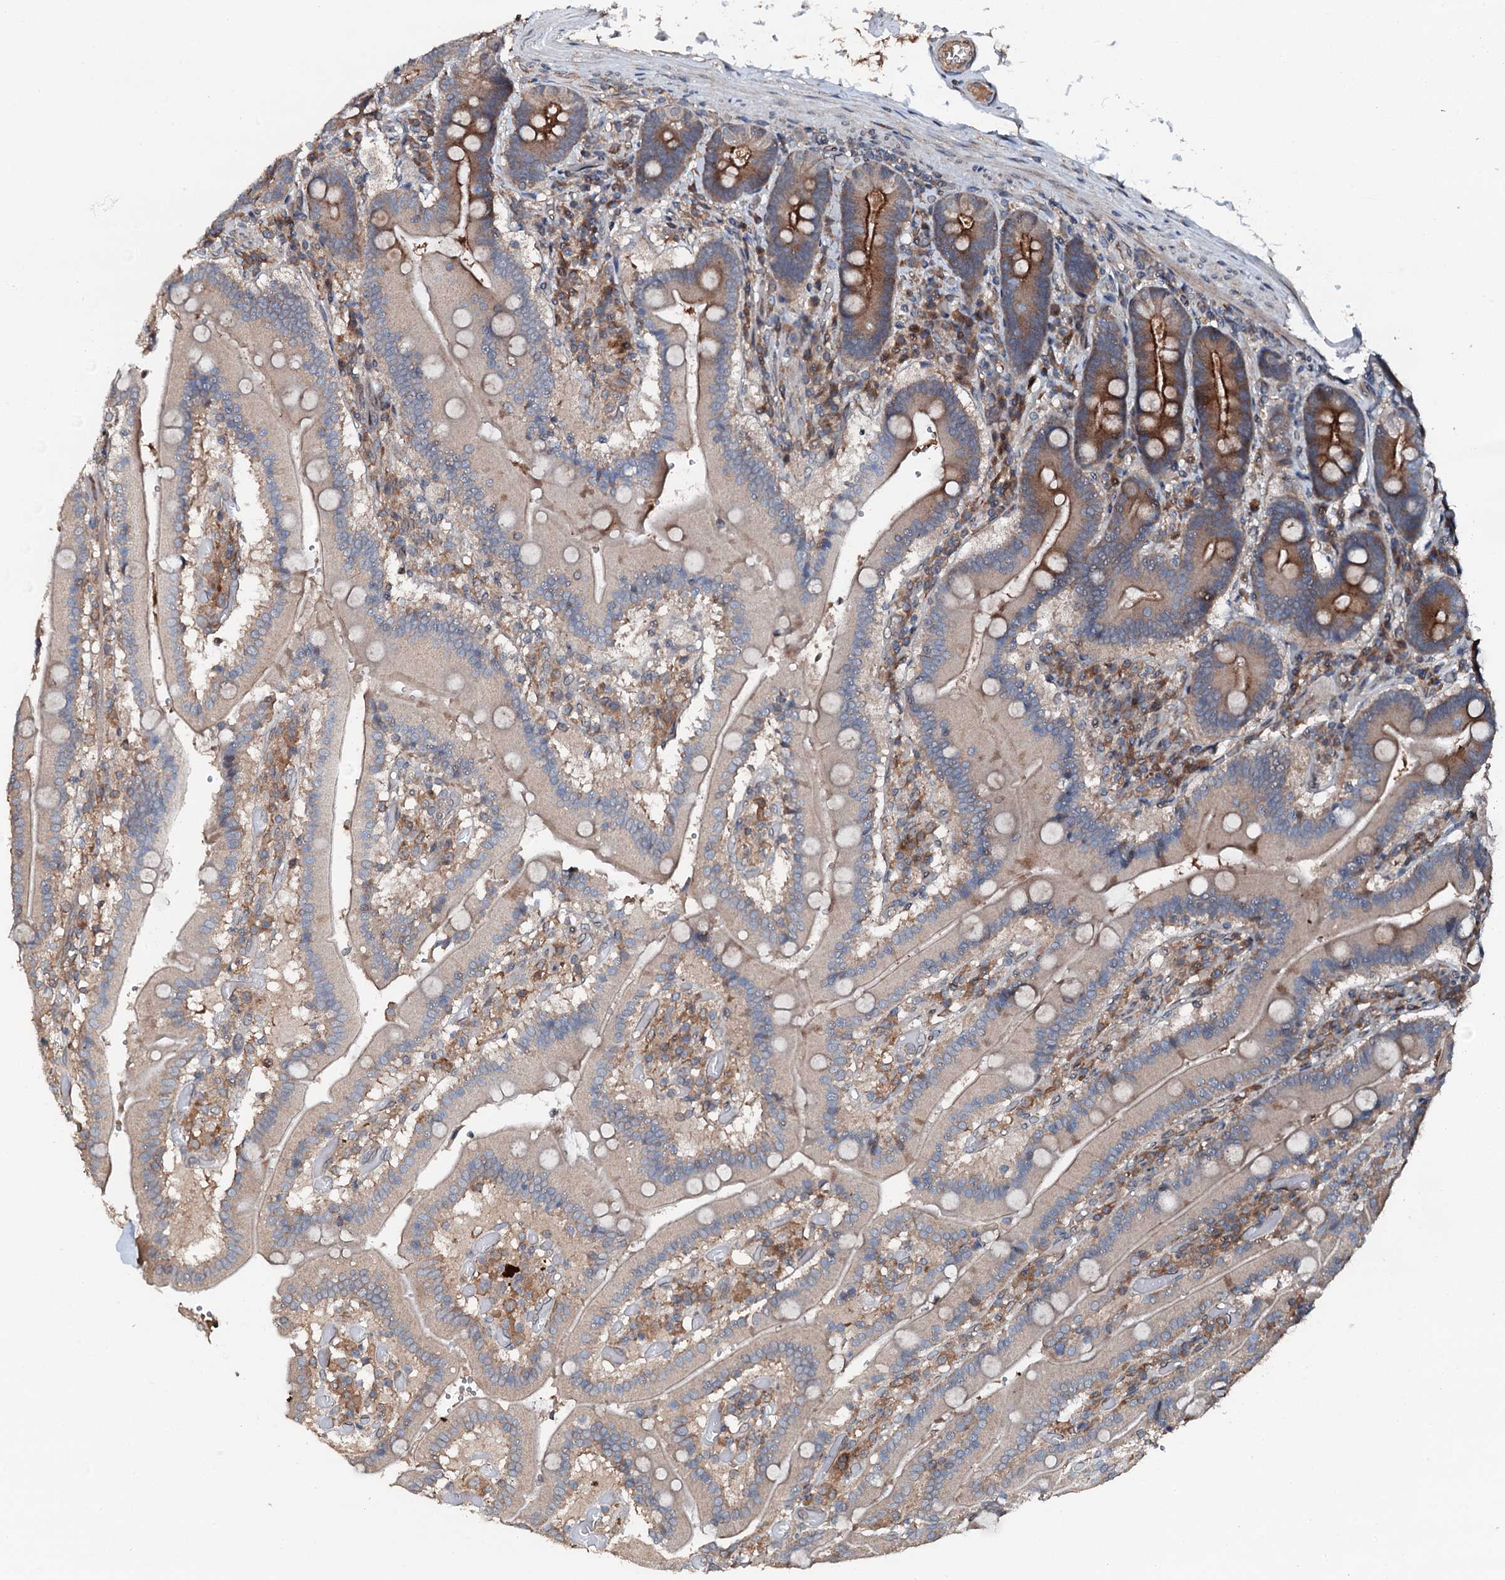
{"staining": {"intensity": "strong", "quantity": "<25%", "location": "cytoplasmic/membranous"}, "tissue": "duodenum", "cell_type": "Glandular cells", "image_type": "normal", "snomed": [{"axis": "morphology", "description": "Normal tissue, NOS"}, {"axis": "topography", "description": "Duodenum"}], "caption": "Duodenum stained with DAB immunohistochemistry reveals medium levels of strong cytoplasmic/membranous expression in about <25% of glandular cells. The protein of interest is shown in brown color, while the nuclei are stained blue.", "gene": "FLYWCH1", "patient": {"sex": "female", "age": 62}}